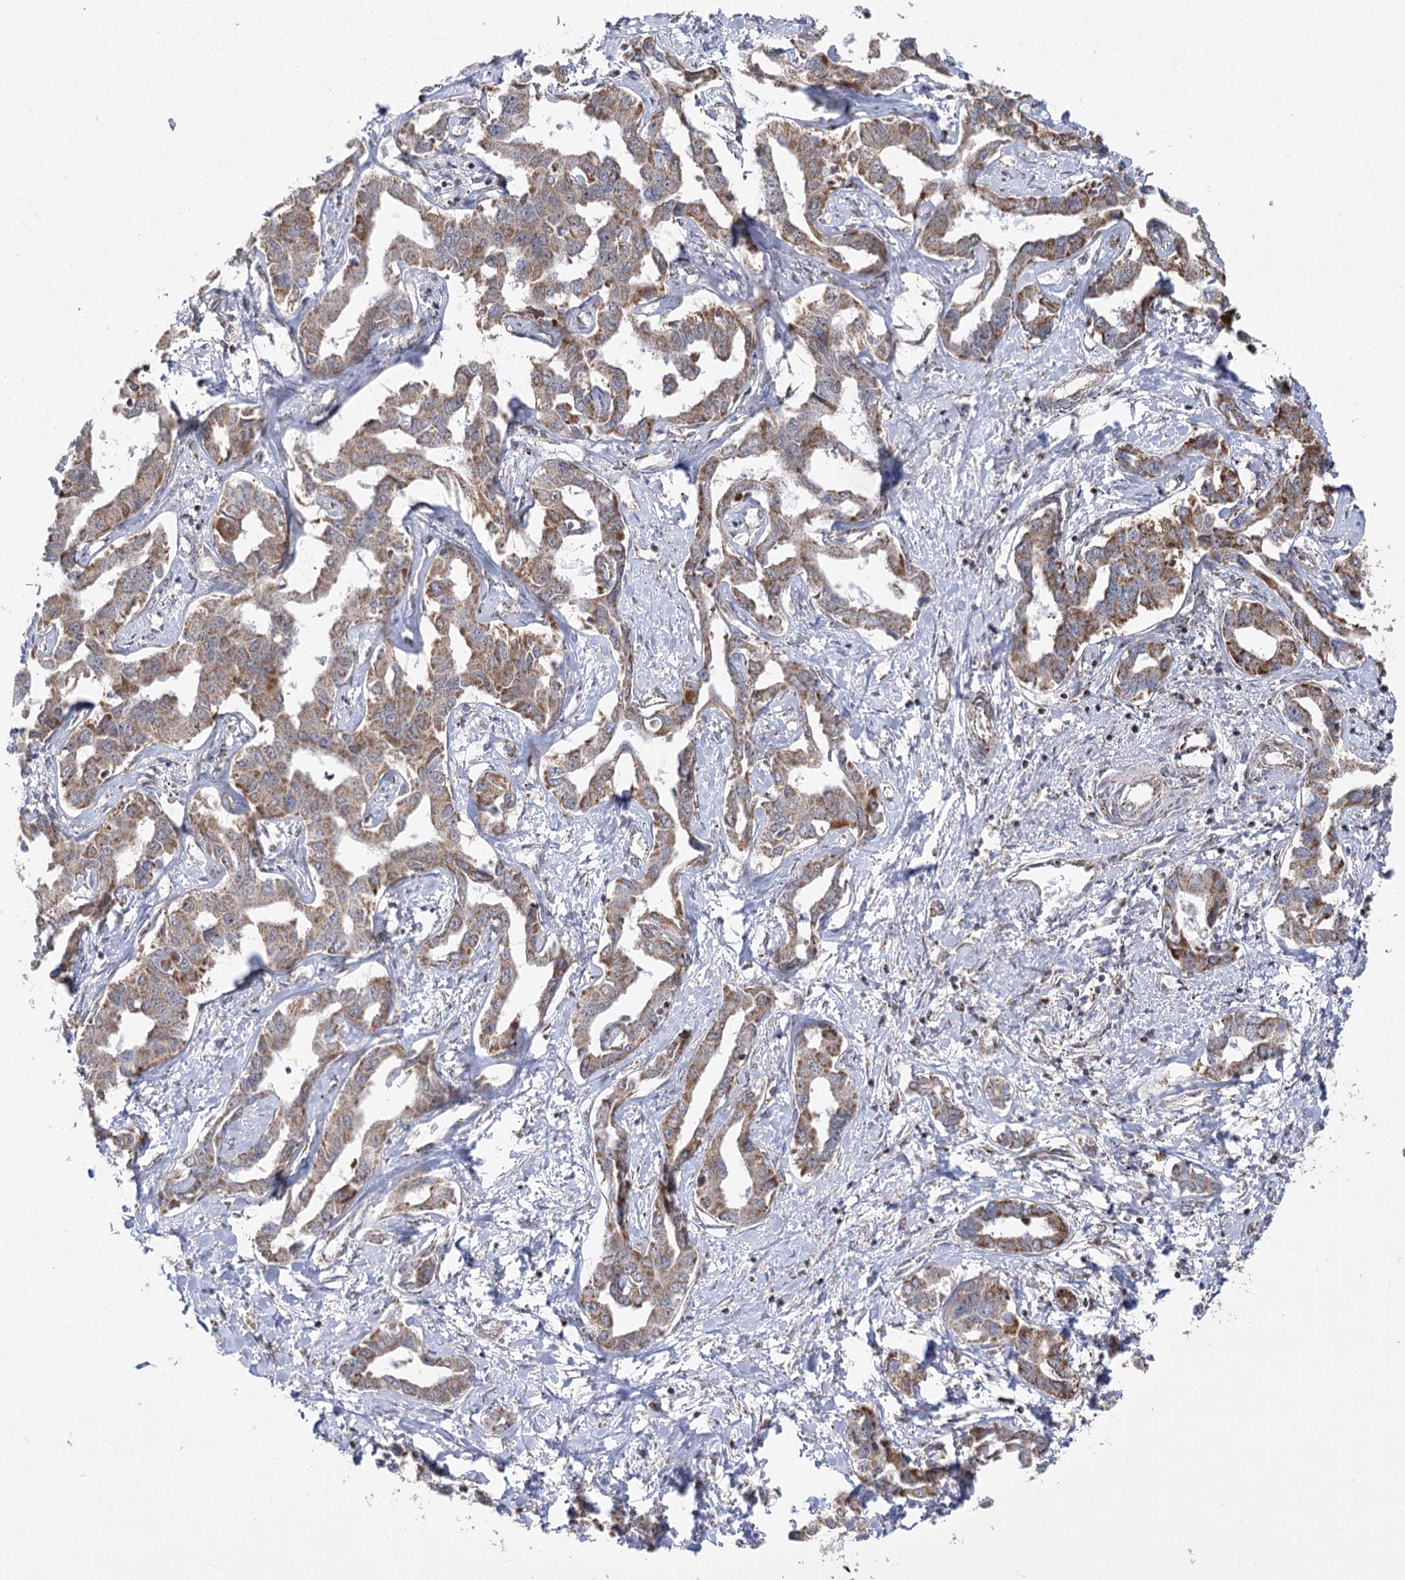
{"staining": {"intensity": "moderate", "quantity": ">75%", "location": "cytoplasmic/membranous"}, "tissue": "liver cancer", "cell_type": "Tumor cells", "image_type": "cancer", "snomed": [{"axis": "morphology", "description": "Cholangiocarcinoma"}, {"axis": "topography", "description": "Liver"}], "caption": "Liver cholangiocarcinoma stained with a brown dye shows moderate cytoplasmic/membranous positive positivity in approximately >75% of tumor cells.", "gene": "SLC4A1AP", "patient": {"sex": "male", "age": 59}}